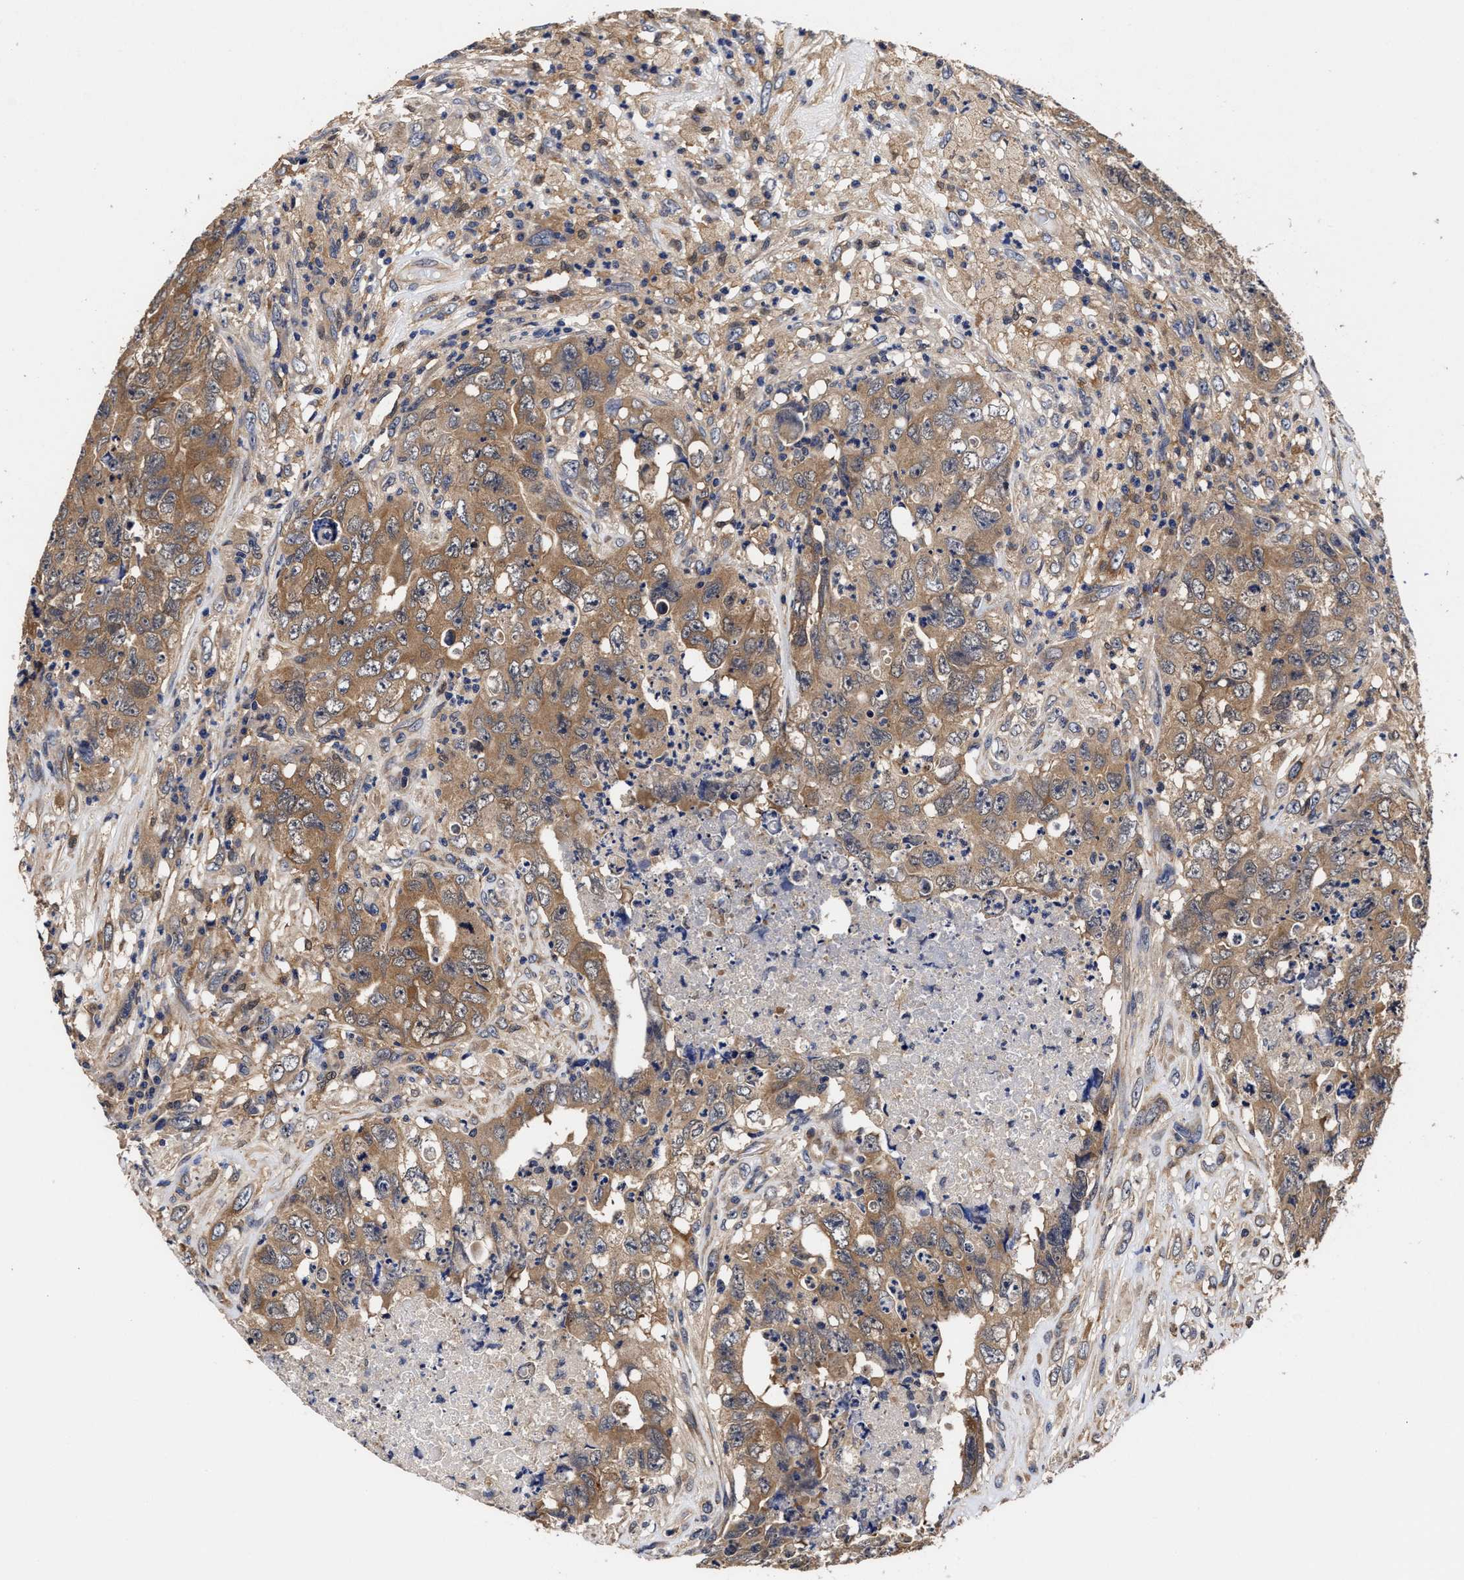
{"staining": {"intensity": "moderate", "quantity": ">75%", "location": "cytoplasmic/membranous"}, "tissue": "testis cancer", "cell_type": "Tumor cells", "image_type": "cancer", "snomed": [{"axis": "morphology", "description": "Carcinoma, Embryonal, NOS"}, {"axis": "topography", "description": "Testis"}], "caption": "There is medium levels of moderate cytoplasmic/membranous positivity in tumor cells of testis embryonal carcinoma, as demonstrated by immunohistochemical staining (brown color).", "gene": "SOCS5", "patient": {"sex": "male", "age": 32}}